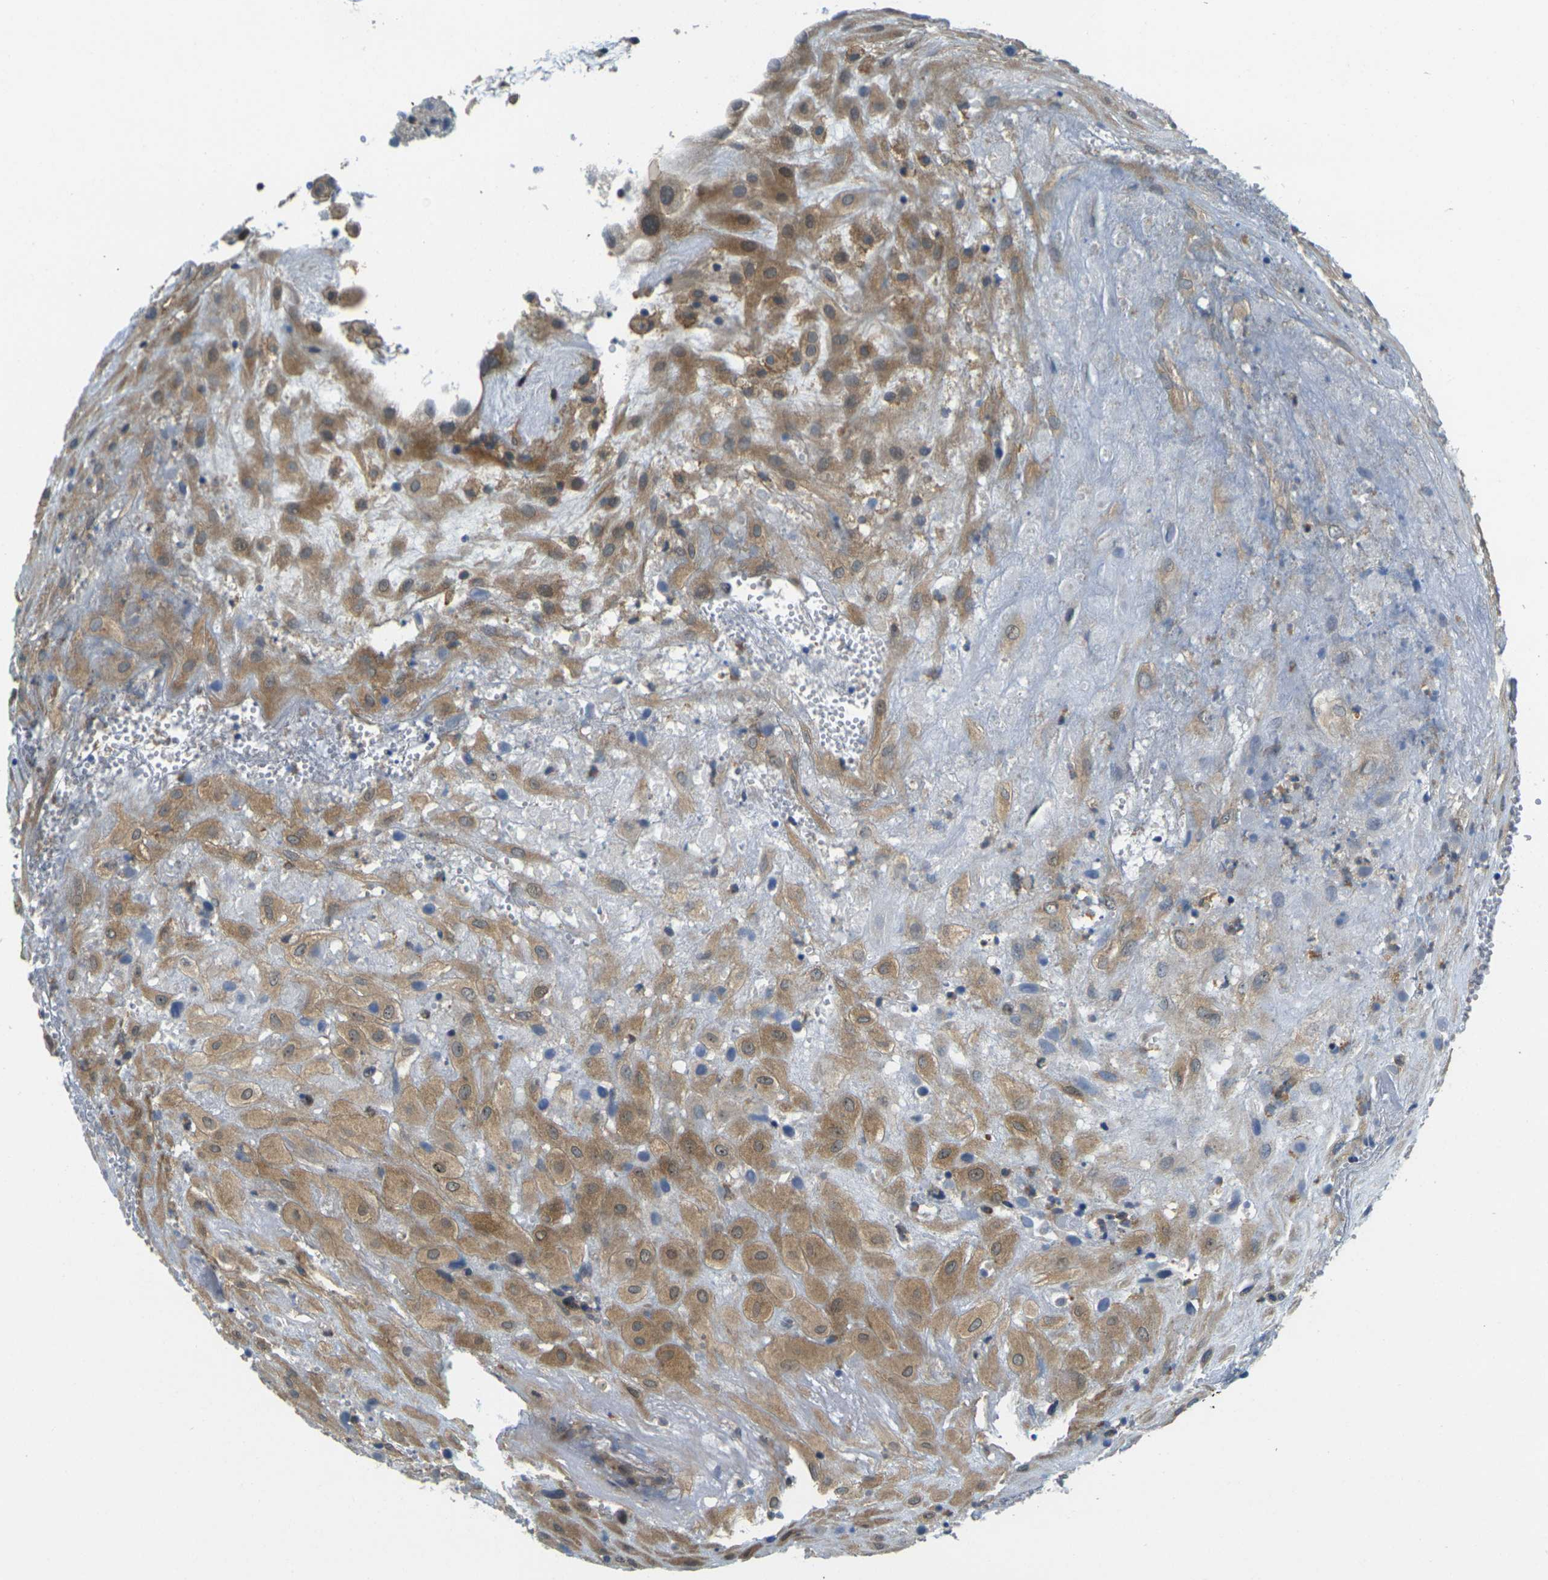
{"staining": {"intensity": "moderate", "quantity": ">75%", "location": "cytoplasmic/membranous"}, "tissue": "placenta", "cell_type": "Decidual cells", "image_type": "normal", "snomed": [{"axis": "morphology", "description": "Normal tissue, NOS"}, {"axis": "topography", "description": "Placenta"}], "caption": "This is an image of IHC staining of unremarkable placenta, which shows moderate expression in the cytoplasmic/membranous of decidual cells.", "gene": "KCTD10", "patient": {"sex": "female", "age": 18}}